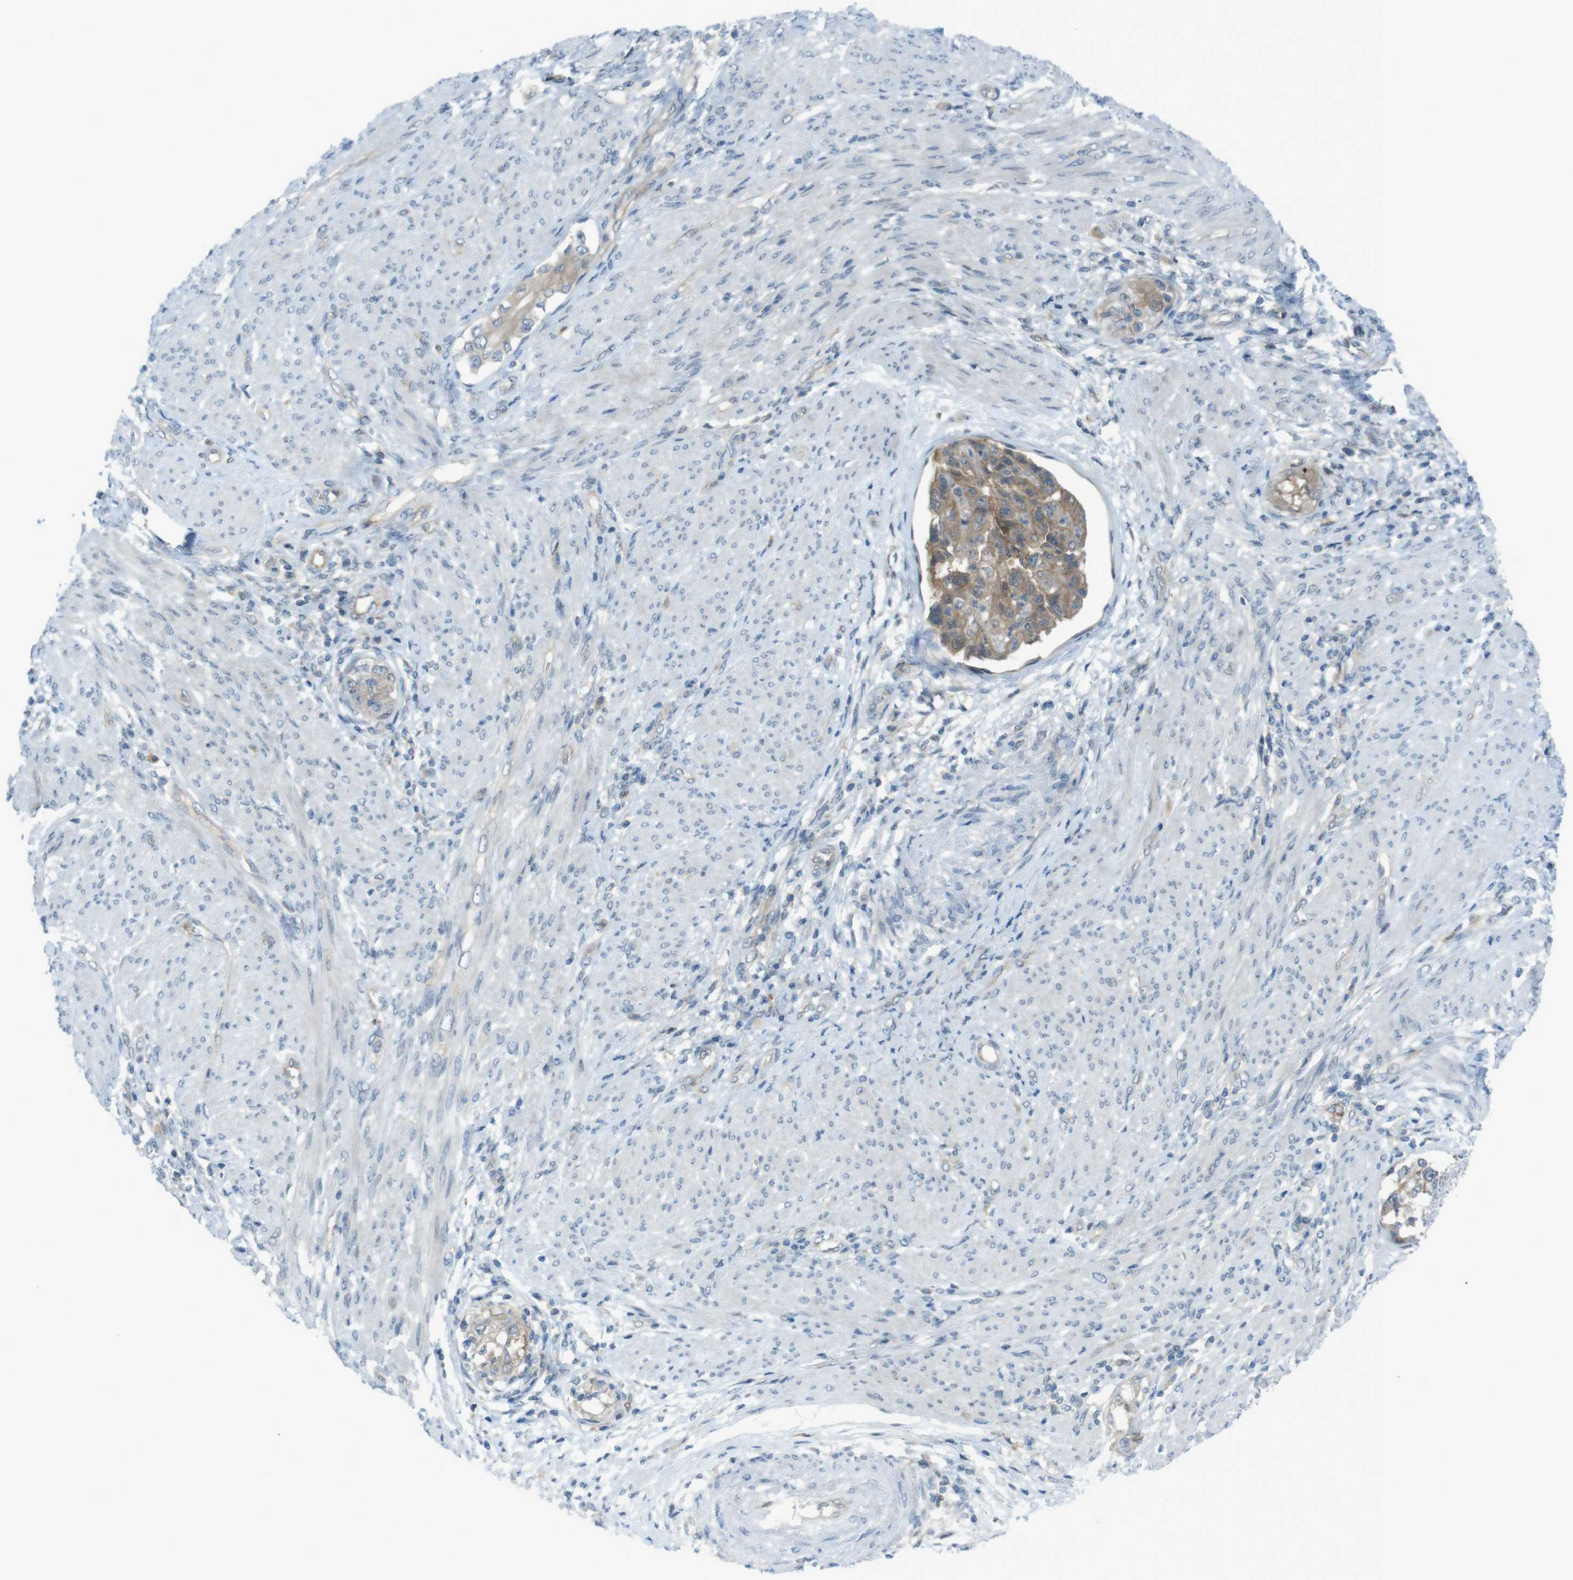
{"staining": {"intensity": "moderate", "quantity": ">75%", "location": "cytoplasmic/membranous"}, "tissue": "endometrial cancer", "cell_type": "Tumor cells", "image_type": "cancer", "snomed": [{"axis": "morphology", "description": "Adenocarcinoma, NOS"}, {"axis": "topography", "description": "Endometrium"}], "caption": "High-magnification brightfield microscopy of endometrial cancer stained with DAB (brown) and counterstained with hematoxylin (blue). tumor cells exhibit moderate cytoplasmic/membranous staining is present in about>75% of cells.", "gene": "ZDHHC20", "patient": {"sex": "female", "age": 85}}